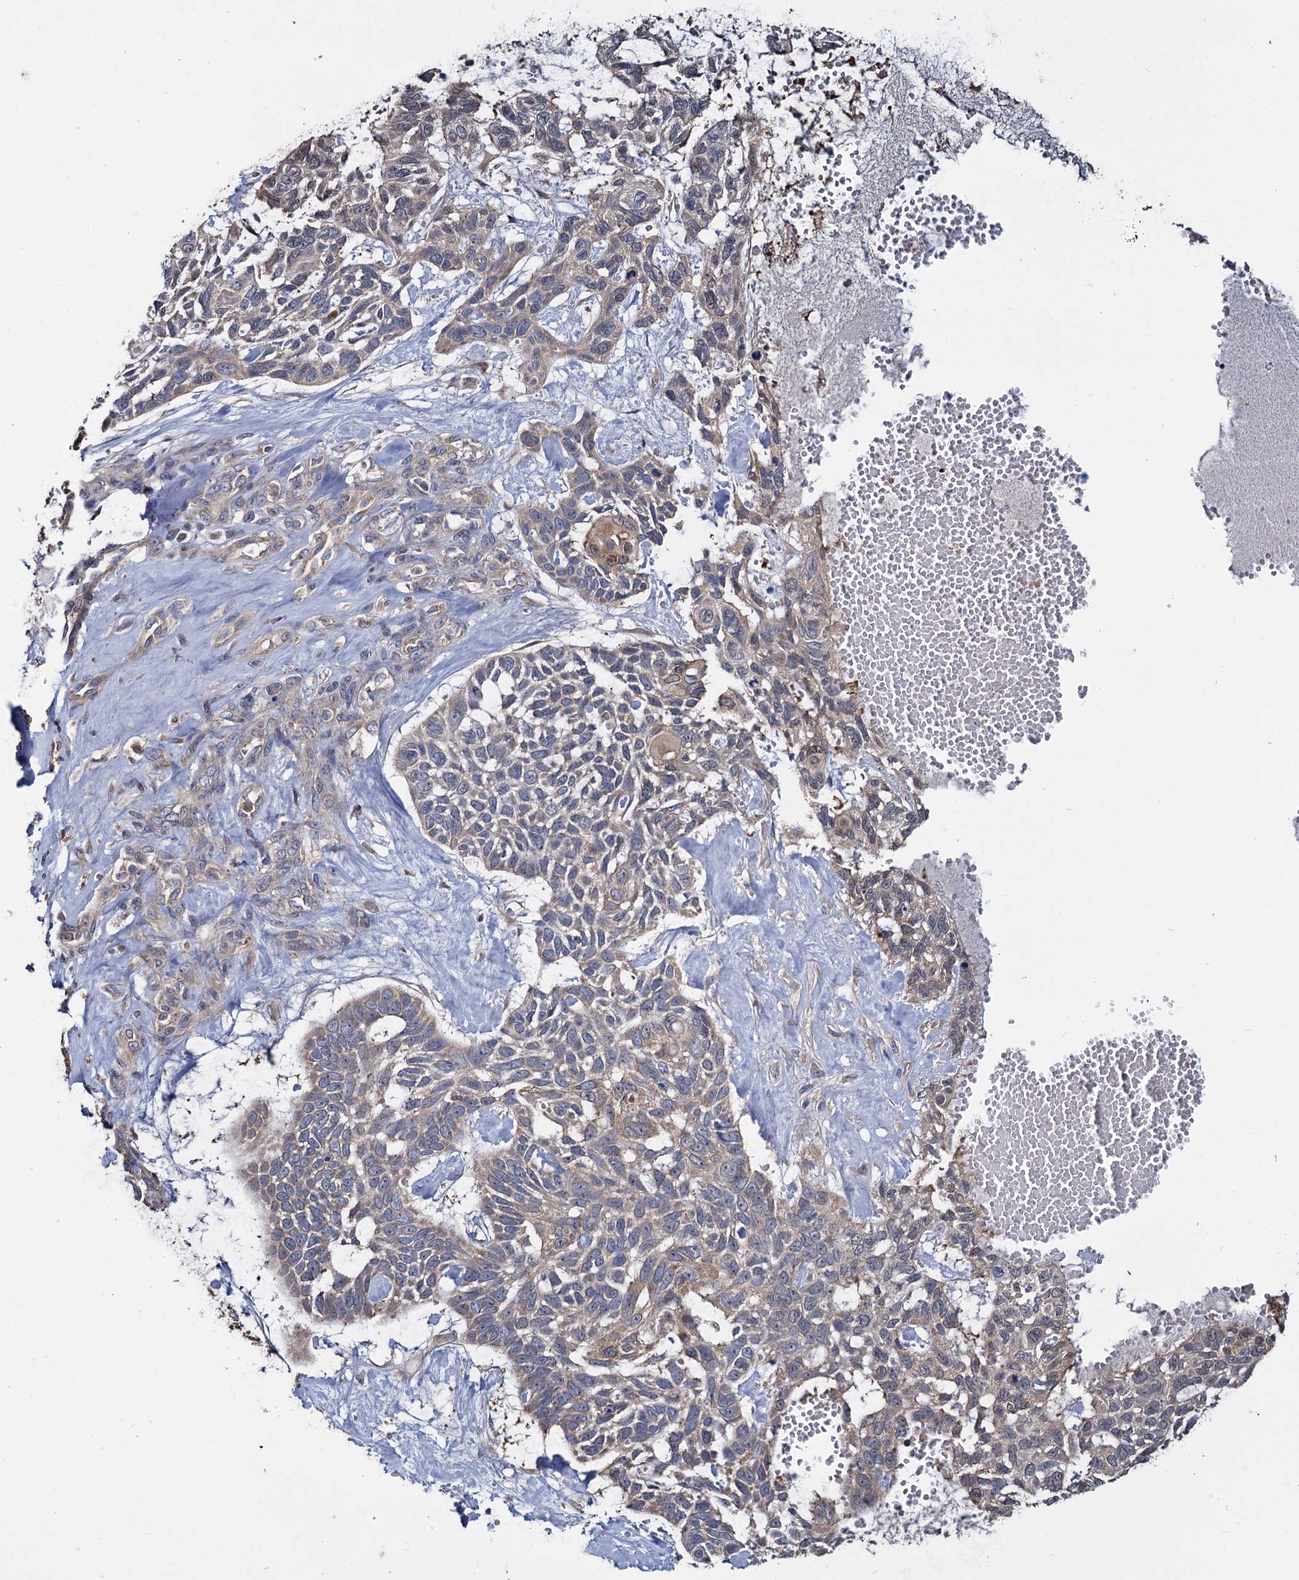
{"staining": {"intensity": "negative", "quantity": "none", "location": "none"}, "tissue": "skin cancer", "cell_type": "Tumor cells", "image_type": "cancer", "snomed": [{"axis": "morphology", "description": "Basal cell carcinoma"}, {"axis": "topography", "description": "Skin"}], "caption": "Tumor cells show no significant expression in skin cancer (basal cell carcinoma).", "gene": "CEP192", "patient": {"sex": "male", "age": 88}}